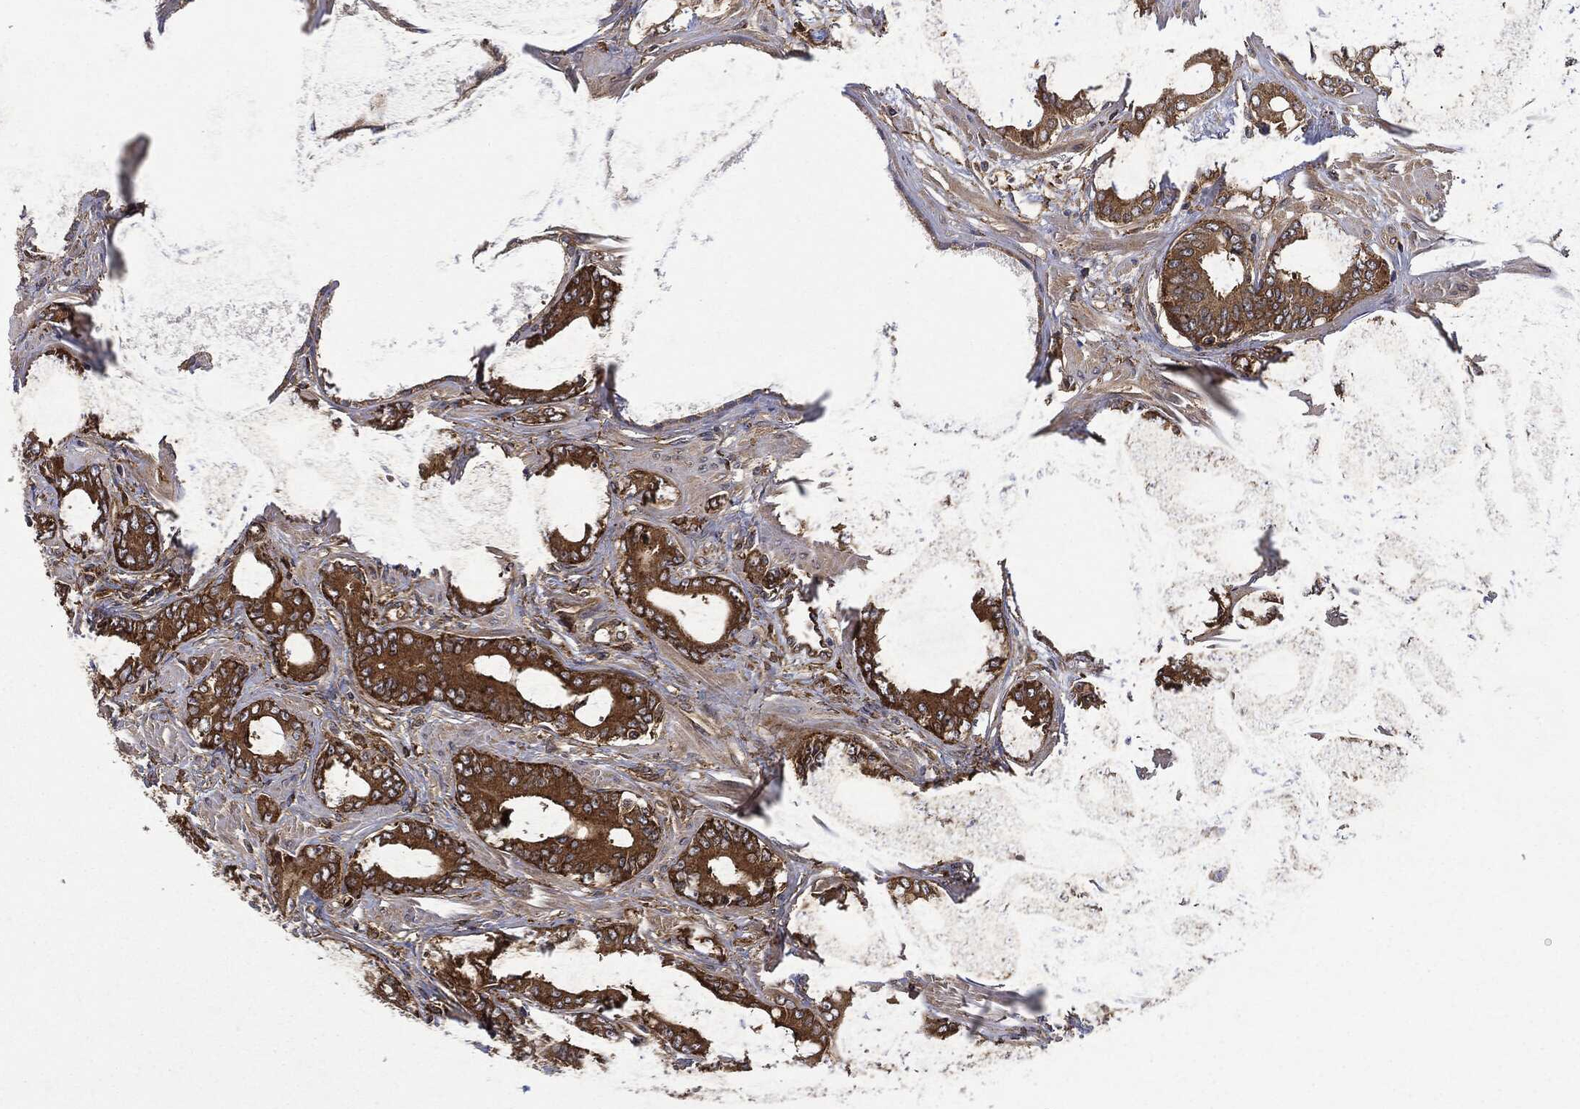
{"staining": {"intensity": "strong", "quantity": ">75%", "location": "cytoplasmic/membranous"}, "tissue": "prostate cancer", "cell_type": "Tumor cells", "image_type": "cancer", "snomed": [{"axis": "morphology", "description": "Adenocarcinoma, NOS"}, {"axis": "topography", "description": "Prostate"}], "caption": "Adenocarcinoma (prostate) stained for a protein (brown) displays strong cytoplasmic/membranous positive expression in about >75% of tumor cells.", "gene": "SNX5", "patient": {"sex": "male", "age": 55}}